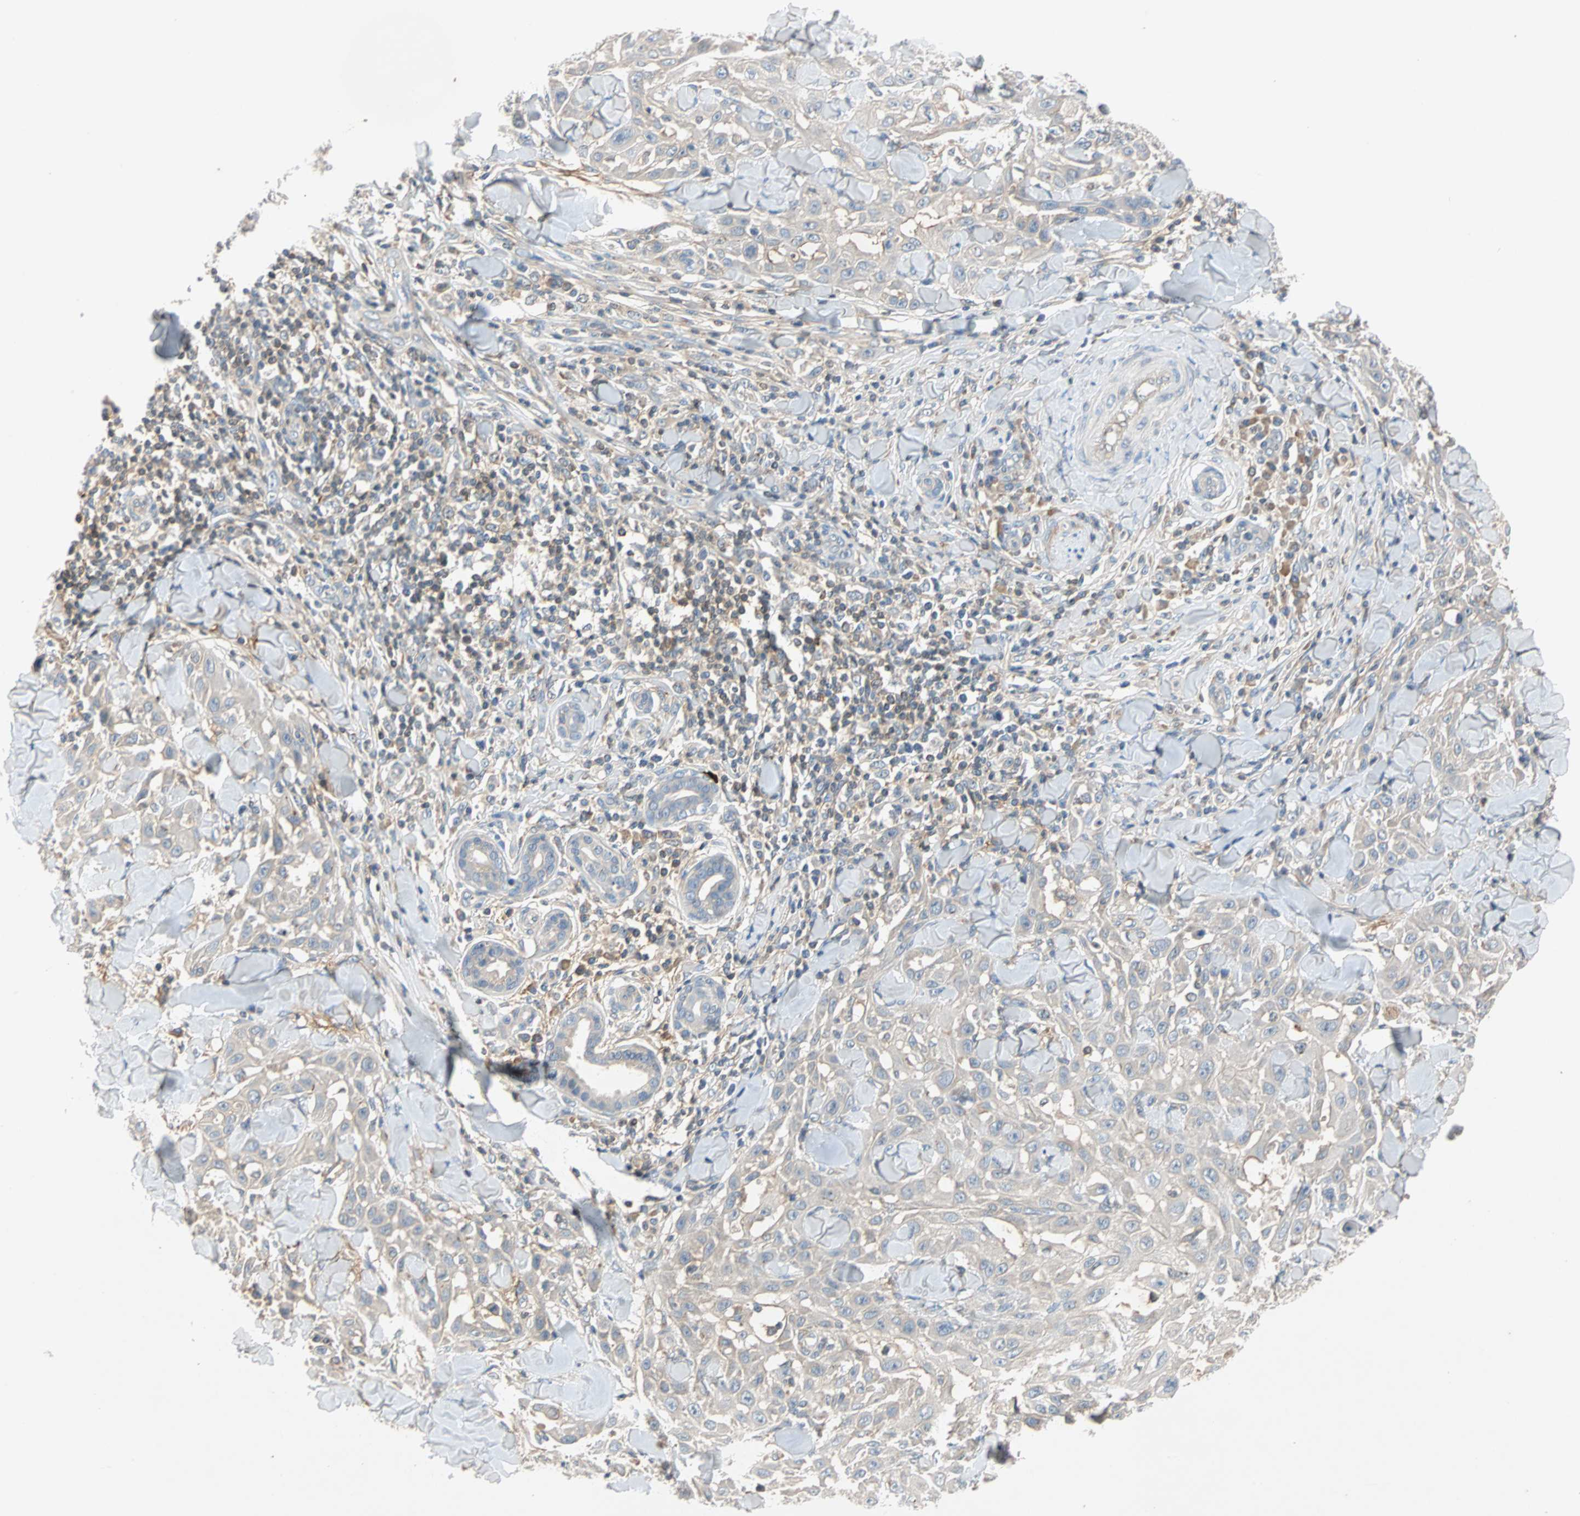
{"staining": {"intensity": "negative", "quantity": "none", "location": "none"}, "tissue": "skin cancer", "cell_type": "Tumor cells", "image_type": "cancer", "snomed": [{"axis": "morphology", "description": "Squamous cell carcinoma, NOS"}, {"axis": "topography", "description": "Skin"}], "caption": "A photomicrograph of skin cancer stained for a protein exhibits no brown staining in tumor cells. The staining is performed using DAB (3,3'-diaminobenzidine) brown chromogen with nuclei counter-stained in using hematoxylin.", "gene": "MAP4K1", "patient": {"sex": "male", "age": 24}}